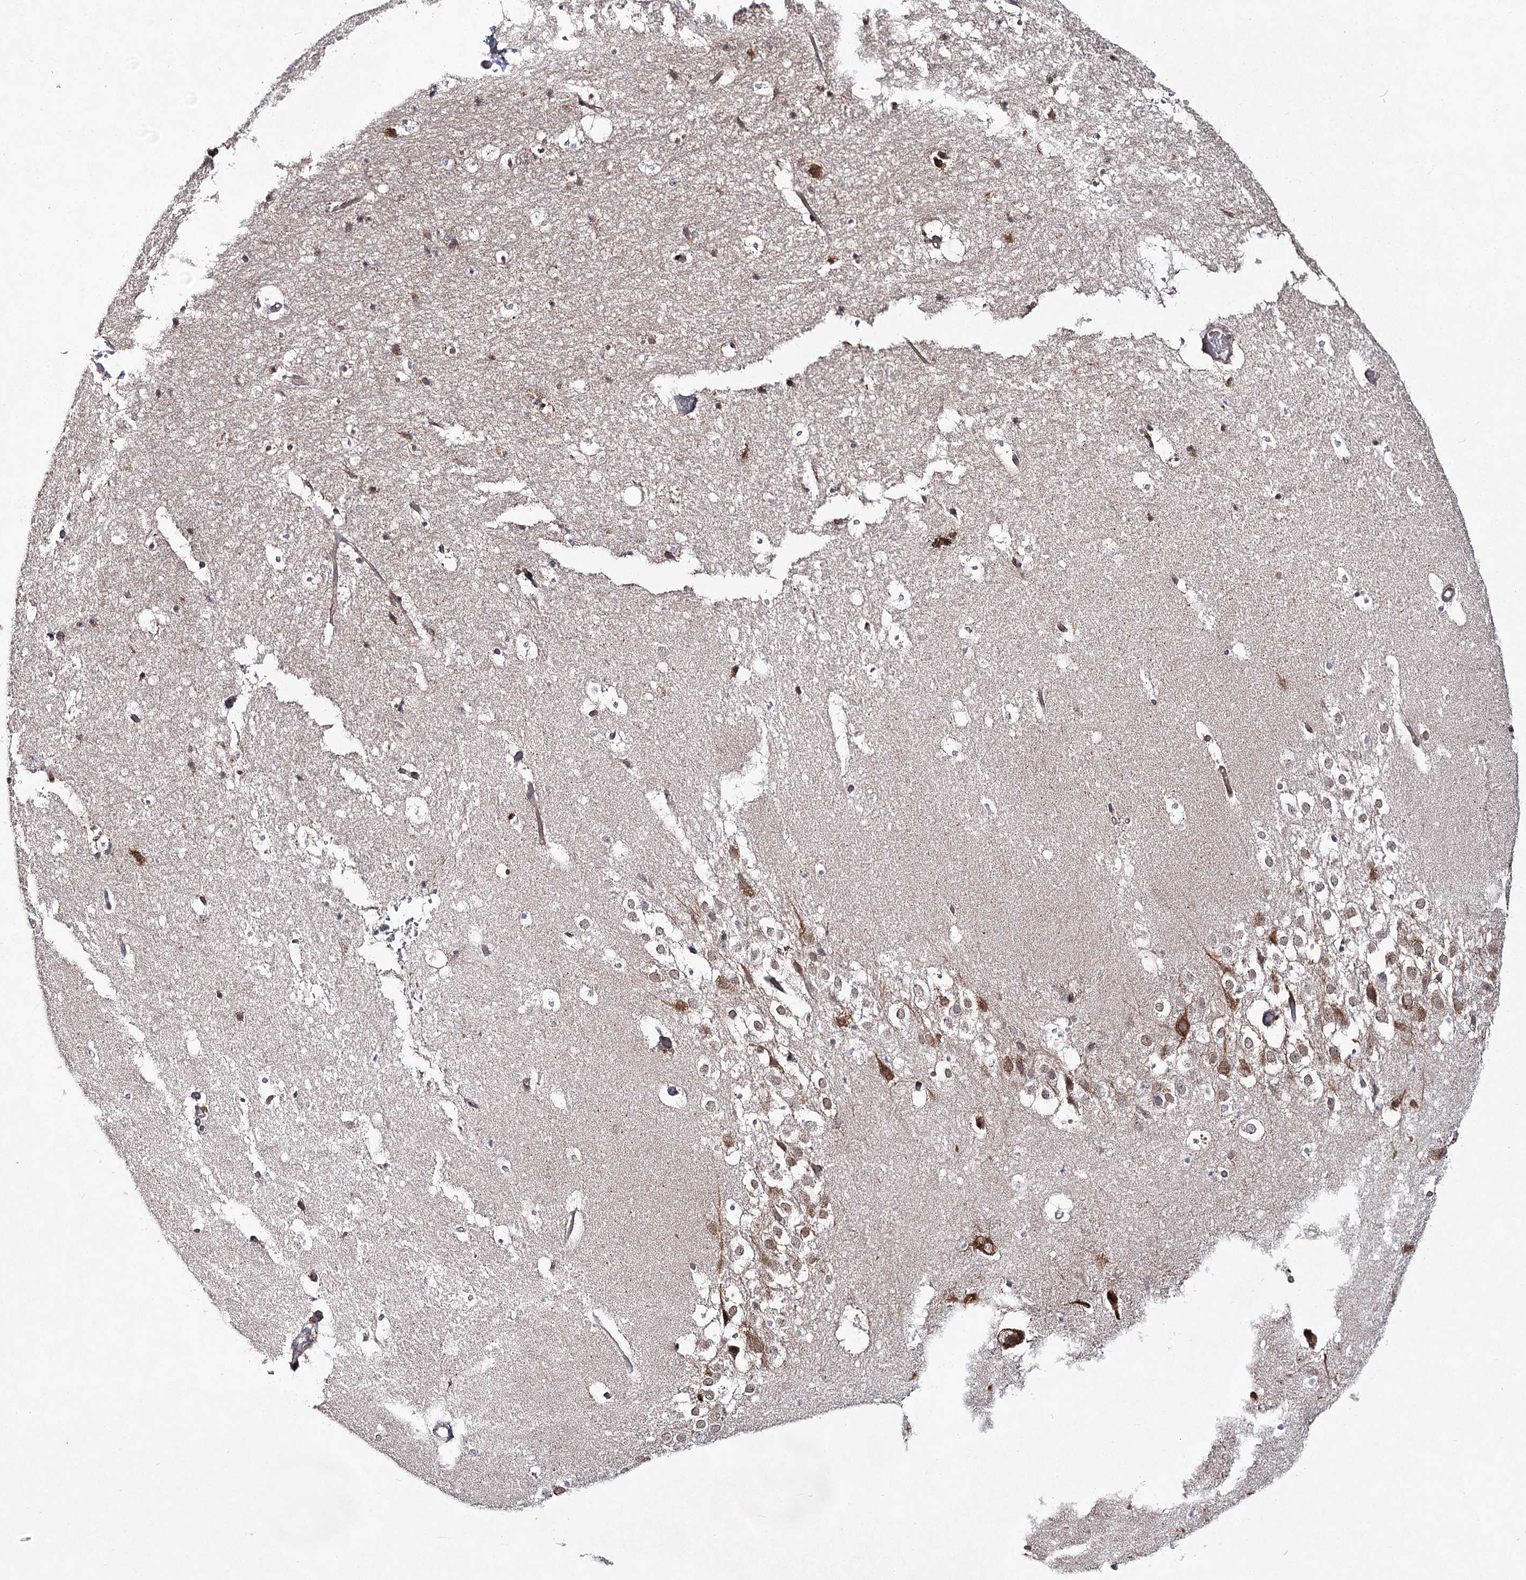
{"staining": {"intensity": "moderate", "quantity": "<25%", "location": "cytoplasmic/membranous"}, "tissue": "hippocampus", "cell_type": "Glial cells", "image_type": "normal", "snomed": [{"axis": "morphology", "description": "Normal tissue, NOS"}, {"axis": "topography", "description": "Hippocampus"}], "caption": "A micrograph of hippocampus stained for a protein exhibits moderate cytoplasmic/membranous brown staining in glial cells.", "gene": "VWA2", "patient": {"sex": "female", "age": 52}}